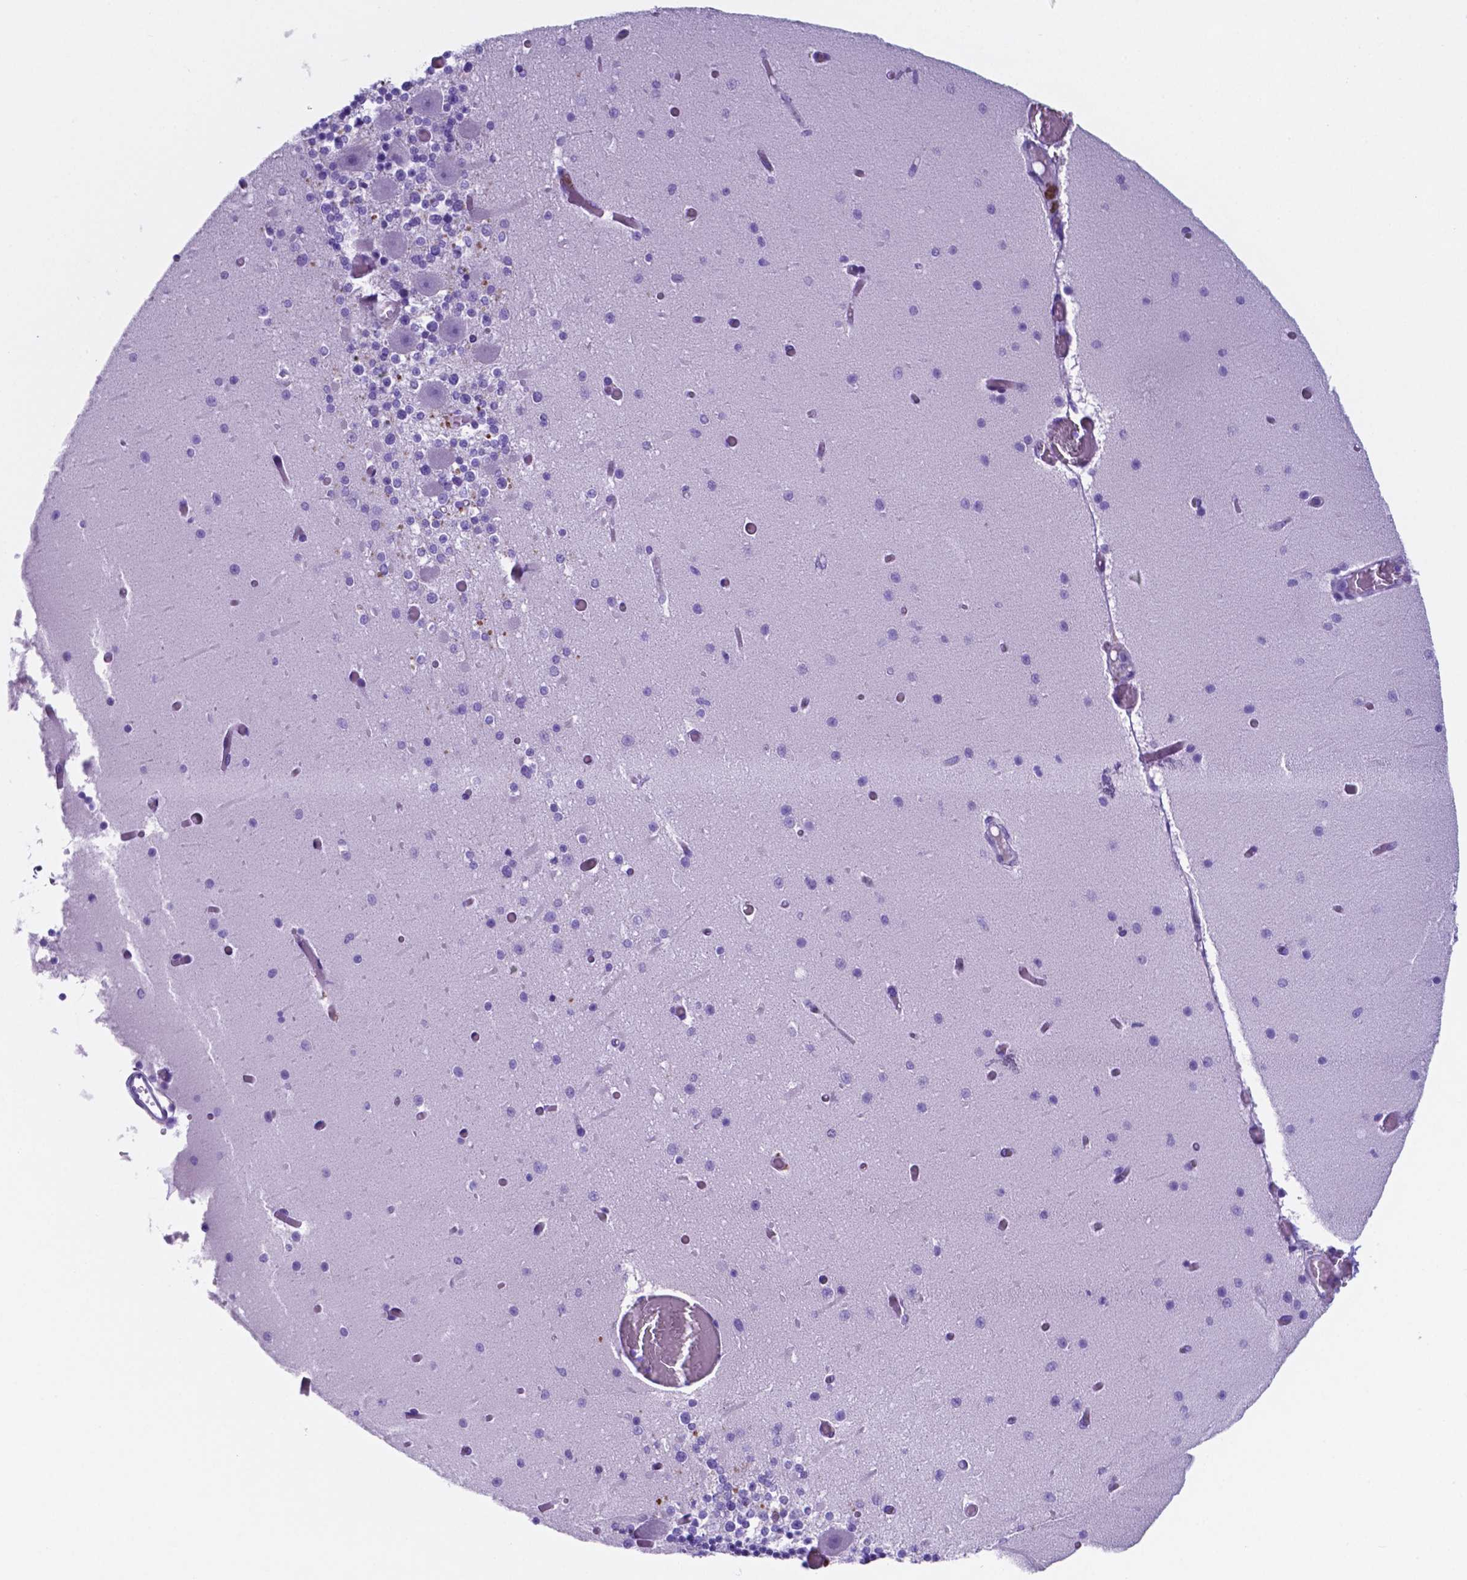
{"staining": {"intensity": "negative", "quantity": "none", "location": "none"}, "tissue": "cerebellum", "cell_type": "Cells in granular layer", "image_type": "normal", "snomed": [{"axis": "morphology", "description": "Normal tissue, NOS"}, {"axis": "topography", "description": "Cerebellum"}], "caption": "The image demonstrates no staining of cells in granular layer in normal cerebellum.", "gene": "DNAAF8", "patient": {"sex": "female", "age": 28}}